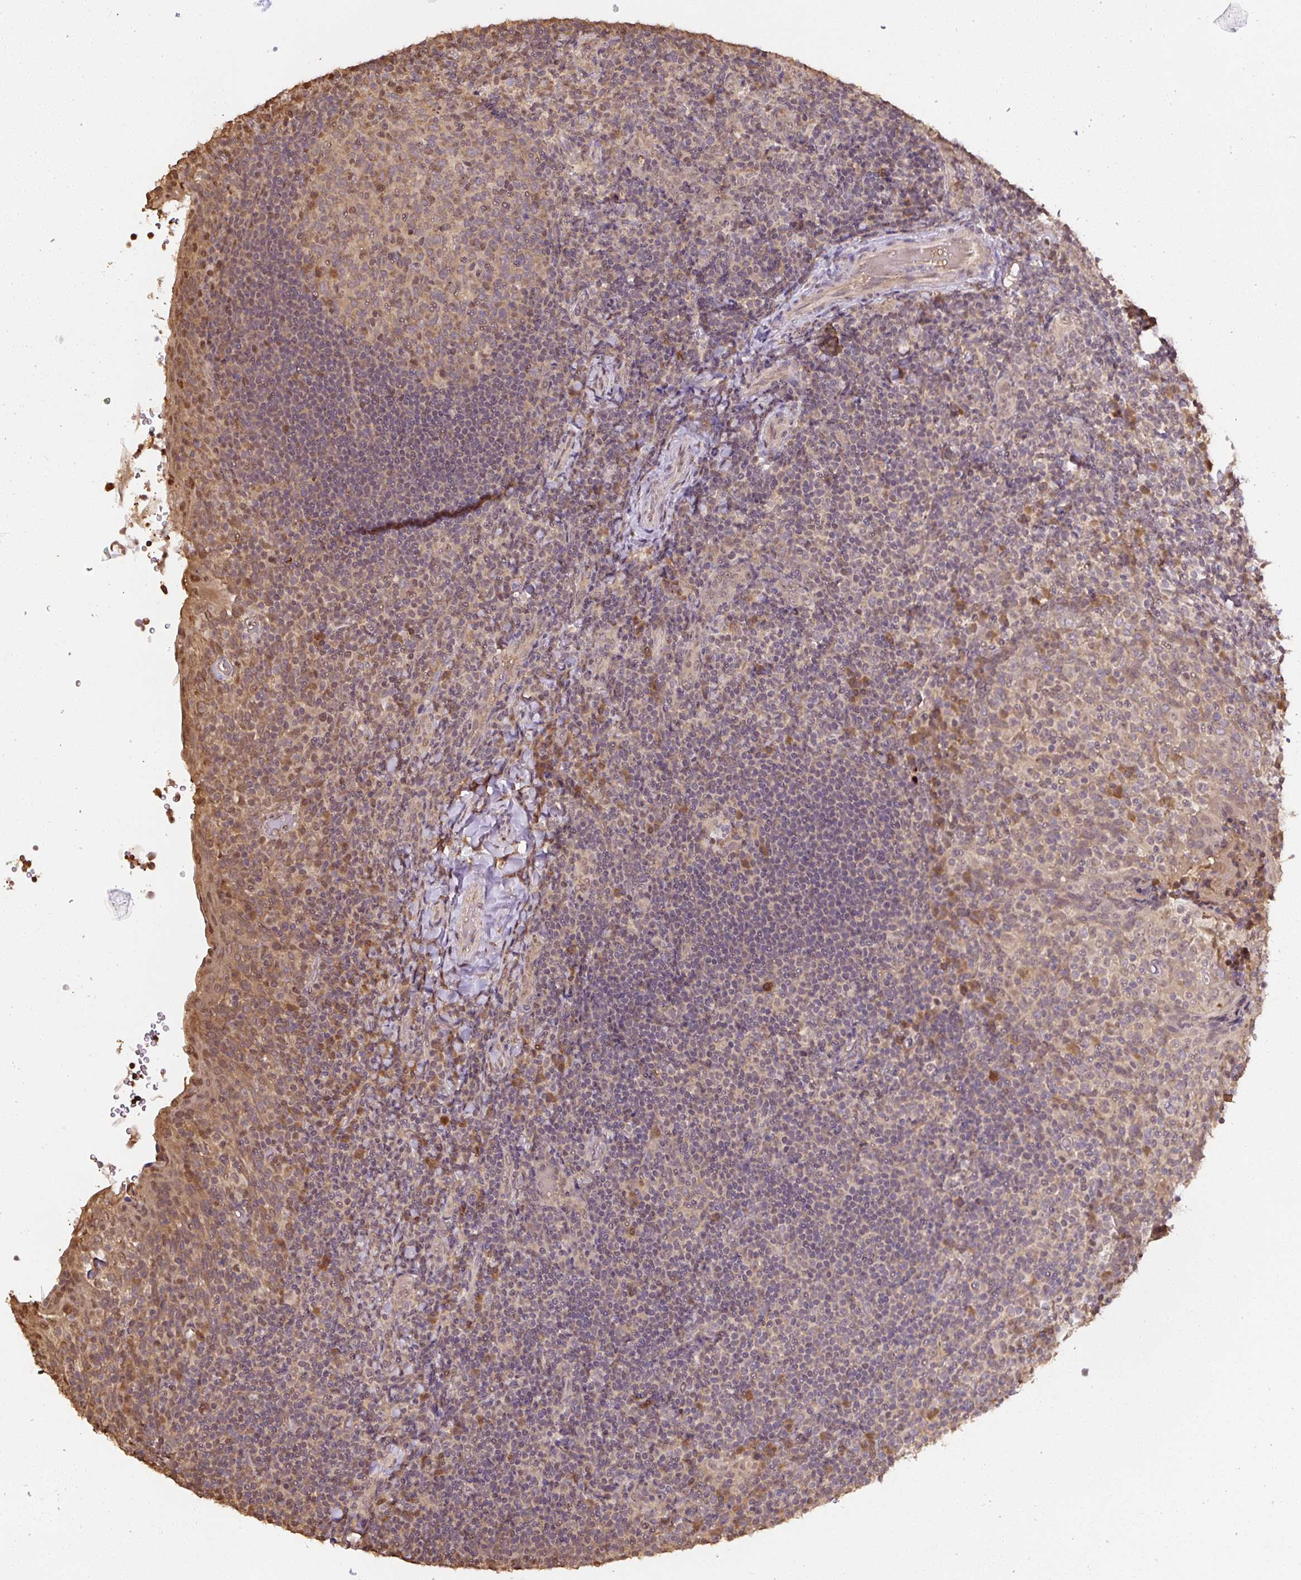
{"staining": {"intensity": "moderate", "quantity": "25%-75%", "location": "cytoplasmic/membranous,nuclear"}, "tissue": "tonsil", "cell_type": "Germinal center cells", "image_type": "normal", "snomed": [{"axis": "morphology", "description": "Normal tissue, NOS"}, {"axis": "topography", "description": "Tonsil"}], "caption": "Tonsil stained with DAB (3,3'-diaminobenzidine) IHC demonstrates medium levels of moderate cytoplasmic/membranous,nuclear positivity in about 25%-75% of germinal center cells. (brown staining indicates protein expression, while blue staining denotes nuclei).", "gene": "TMEM170B", "patient": {"sex": "female", "age": 10}}